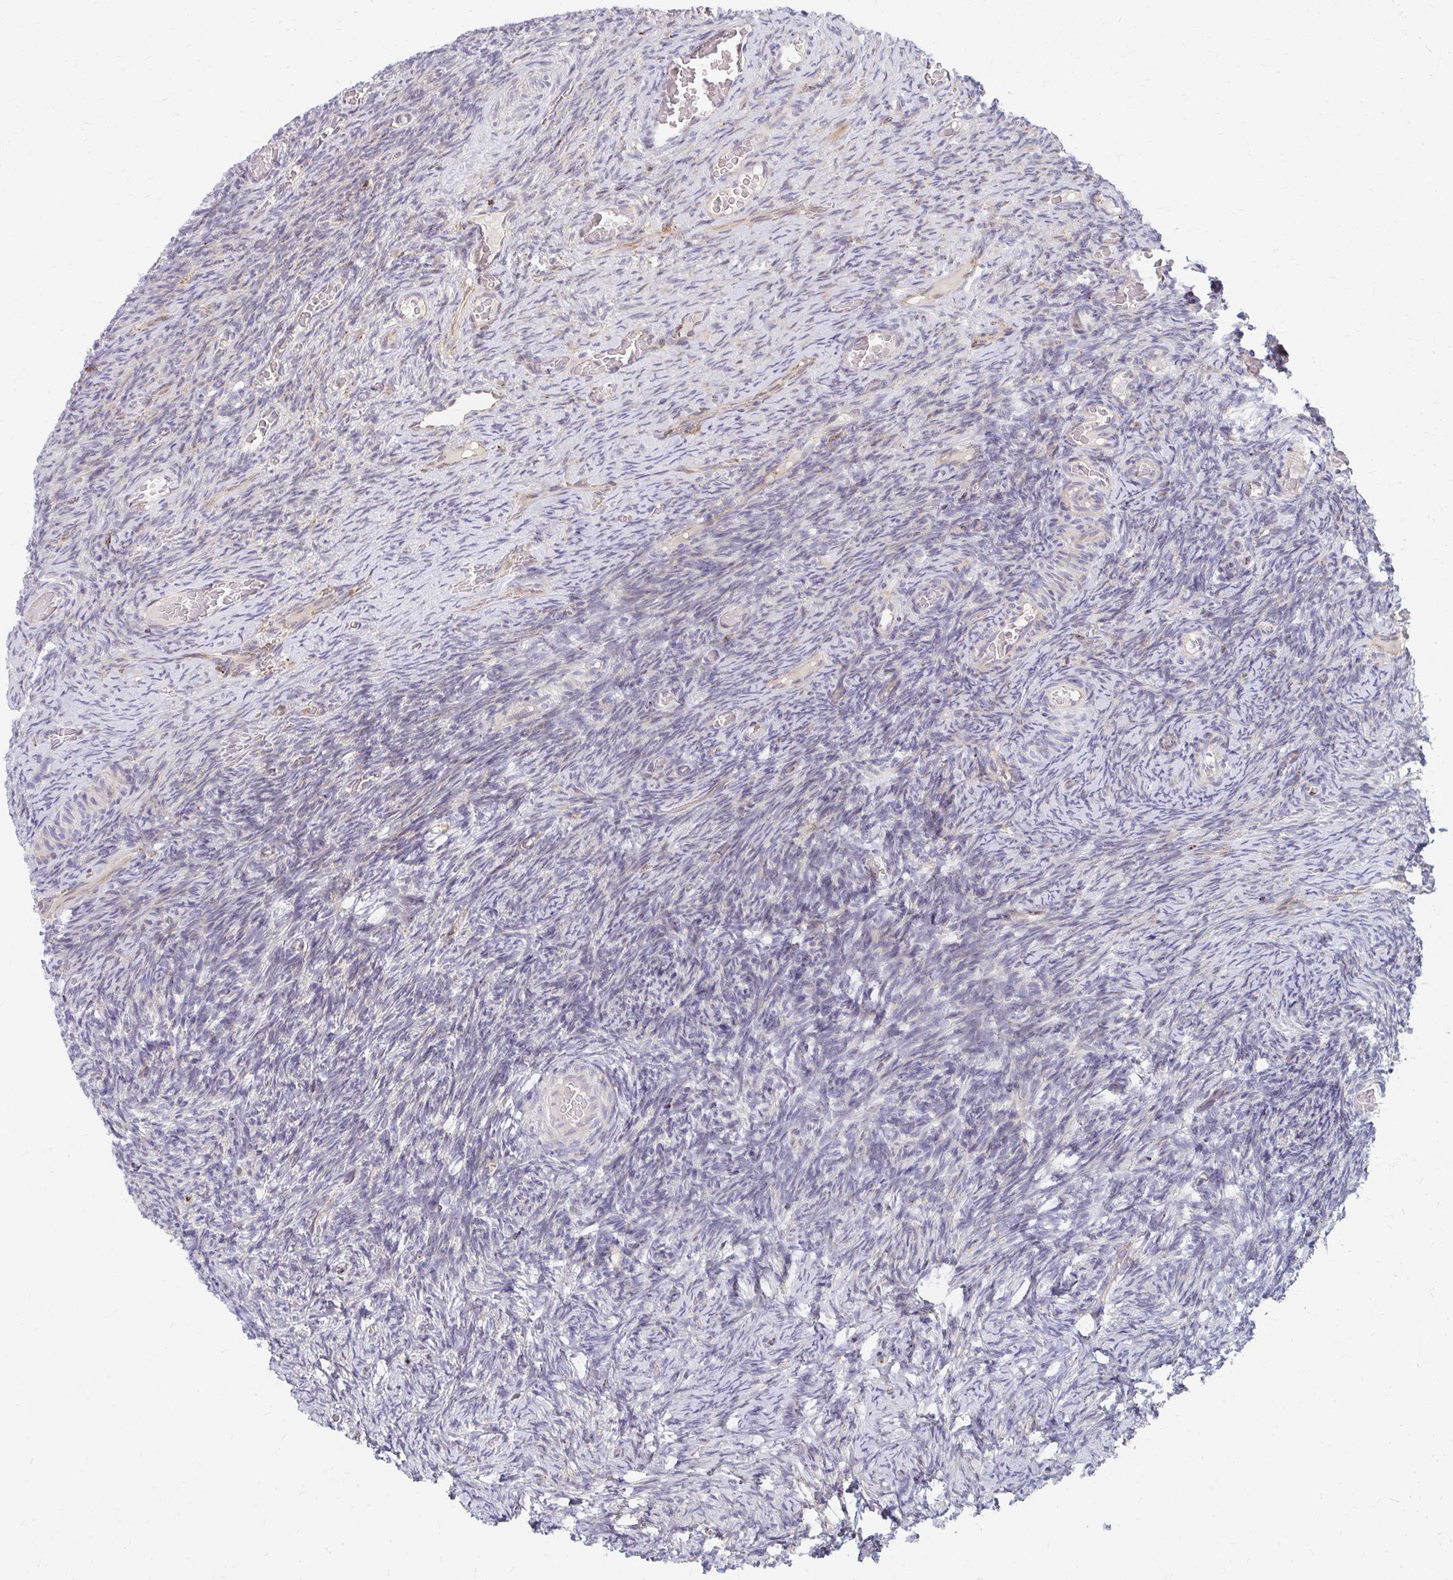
{"staining": {"intensity": "moderate", "quantity": ">75%", "location": "cytoplasmic/membranous"}, "tissue": "ovary", "cell_type": "Follicle cells", "image_type": "normal", "snomed": [{"axis": "morphology", "description": "Normal tissue, NOS"}, {"axis": "topography", "description": "Ovary"}], "caption": "Normal ovary exhibits moderate cytoplasmic/membranous expression in about >75% of follicle cells, visualized by immunohistochemistry. (Brightfield microscopy of DAB IHC at high magnification).", "gene": "PPP1R13L", "patient": {"sex": "female", "age": 34}}